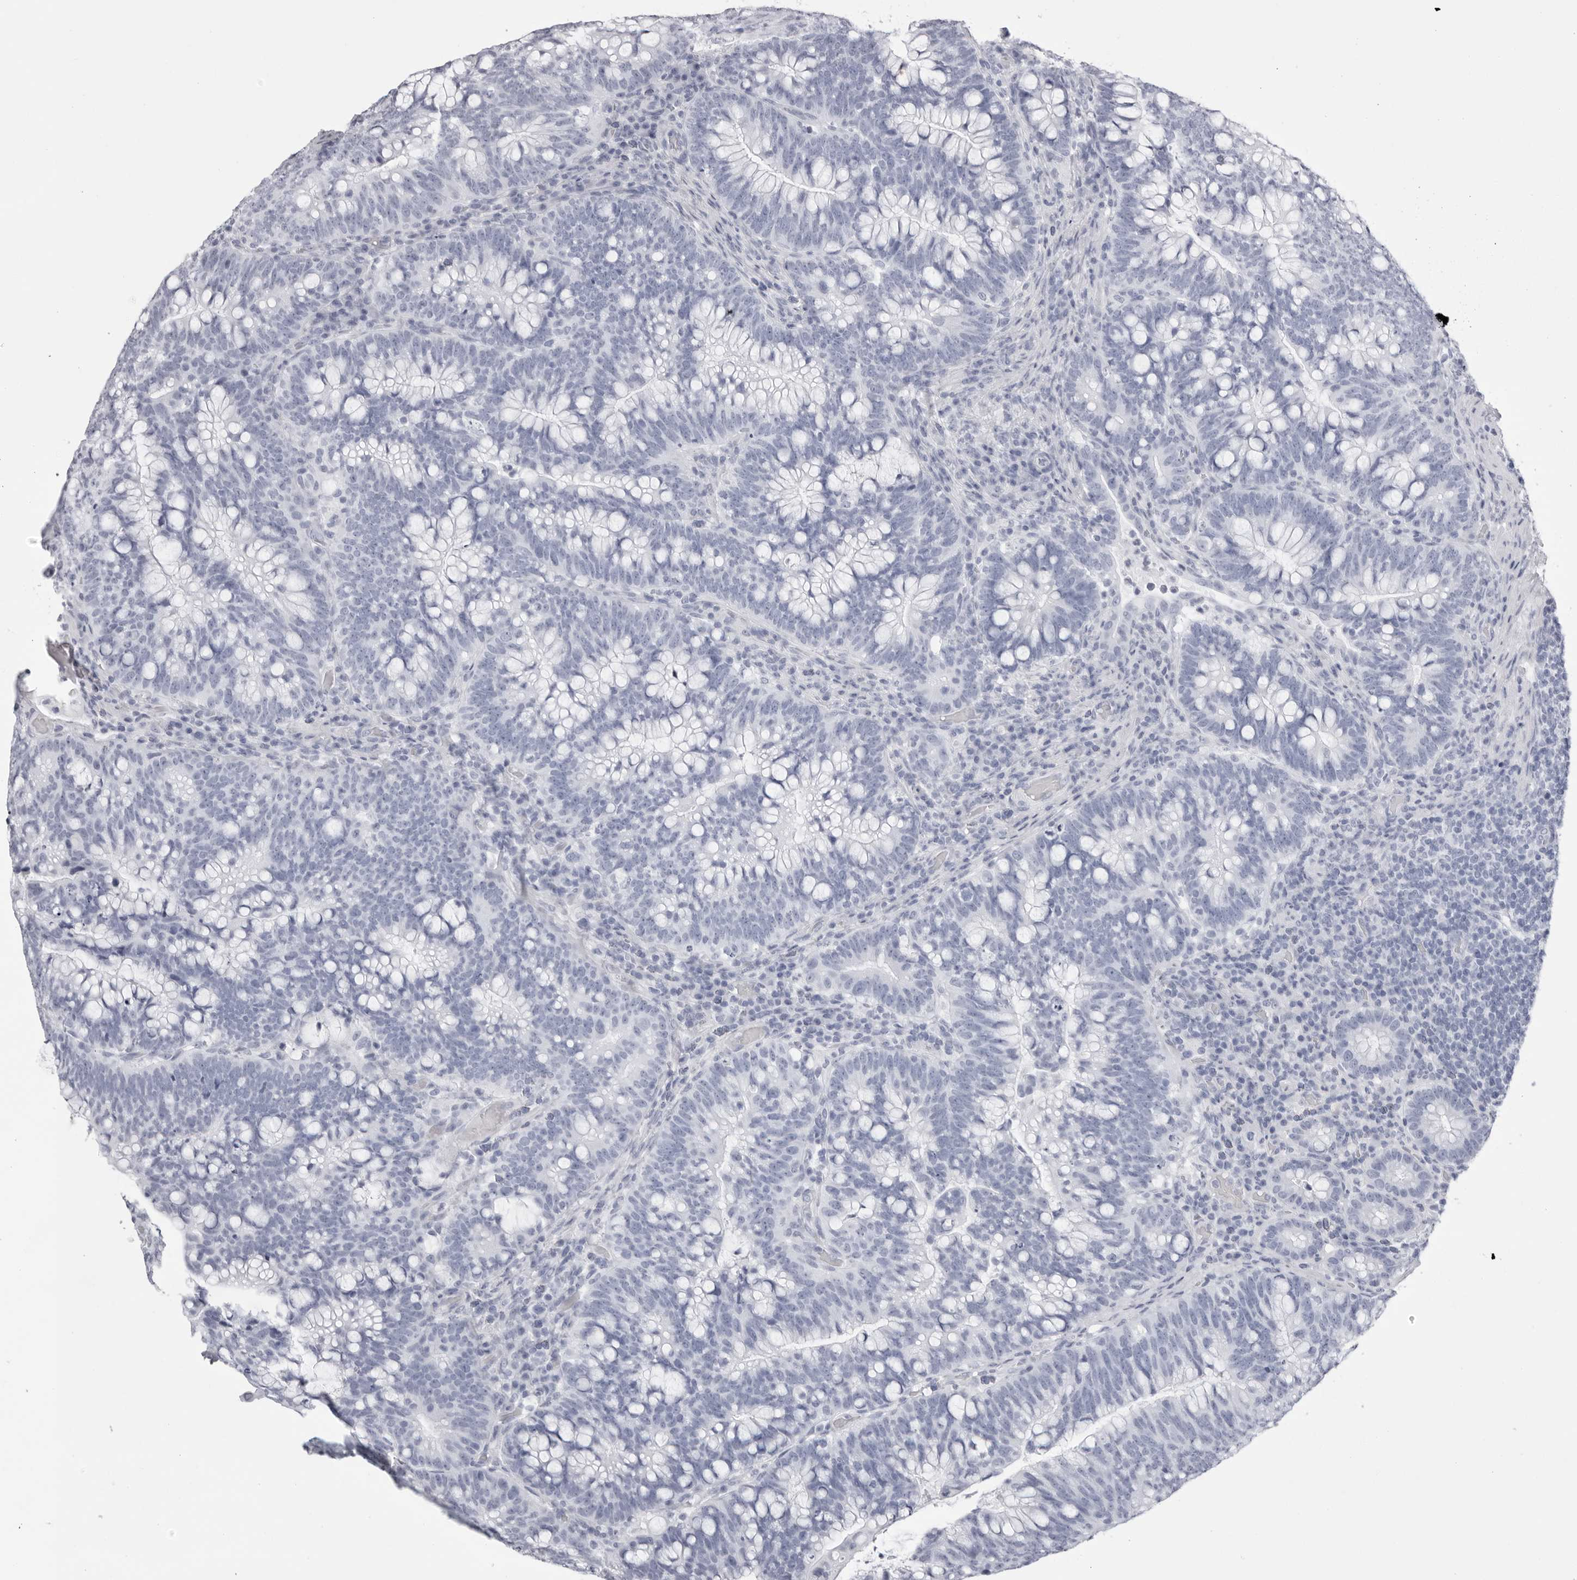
{"staining": {"intensity": "negative", "quantity": "none", "location": "none"}, "tissue": "colorectal cancer", "cell_type": "Tumor cells", "image_type": "cancer", "snomed": [{"axis": "morphology", "description": "Adenocarcinoma, NOS"}, {"axis": "topography", "description": "Colon"}], "caption": "Immunohistochemistry (IHC) image of human colorectal adenocarcinoma stained for a protein (brown), which shows no expression in tumor cells.", "gene": "TMOD4", "patient": {"sex": "female", "age": 66}}